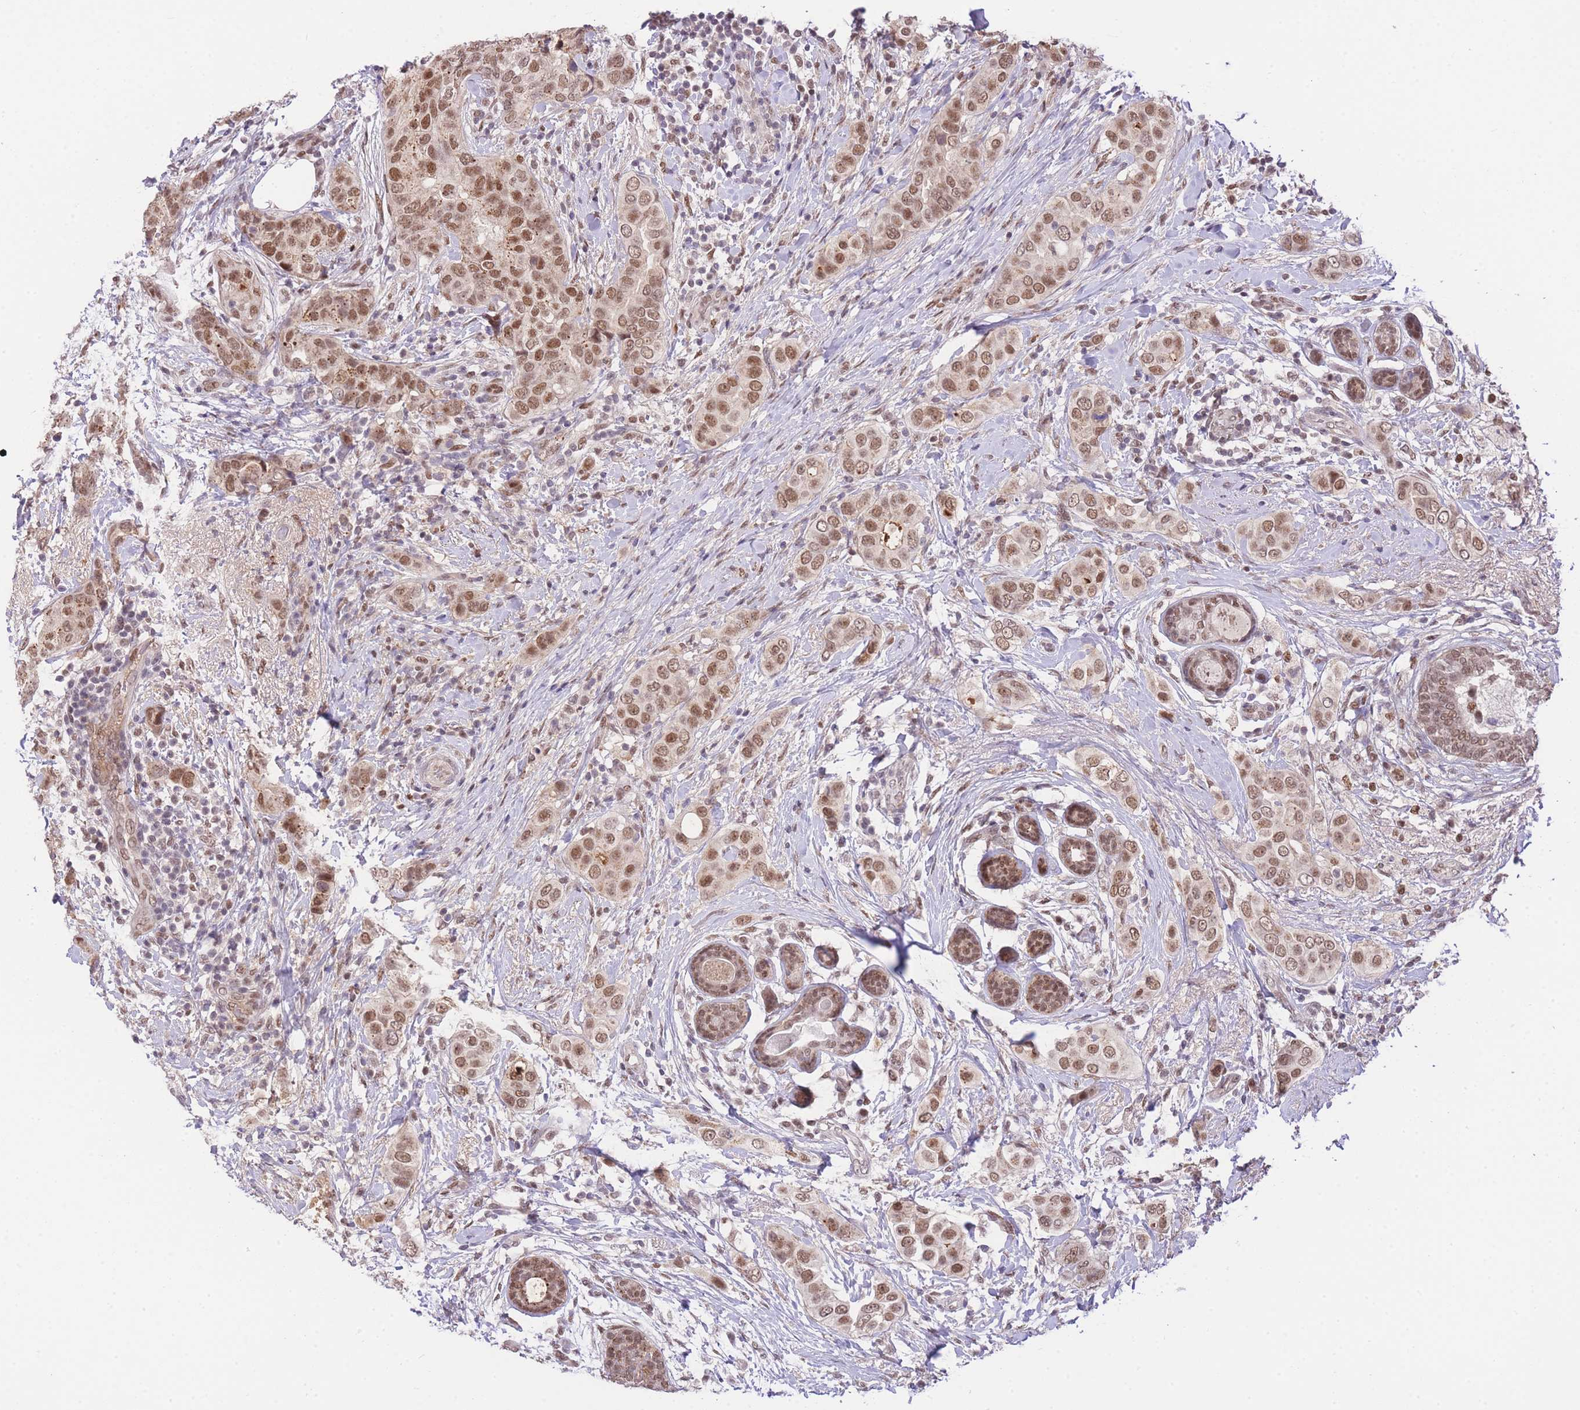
{"staining": {"intensity": "moderate", "quantity": ">75%", "location": "nuclear"}, "tissue": "breast cancer", "cell_type": "Tumor cells", "image_type": "cancer", "snomed": [{"axis": "morphology", "description": "Lobular carcinoma"}, {"axis": "topography", "description": "Breast"}], "caption": "This histopathology image displays lobular carcinoma (breast) stained with immunohistochemistry to label a protein in brown. The nuclear of tumor cells show moderate positivity for the protein. Nuclei are counter-stained blue.", "gene": "UBXN7", "patient": {"sex": "female", "age": 51}}